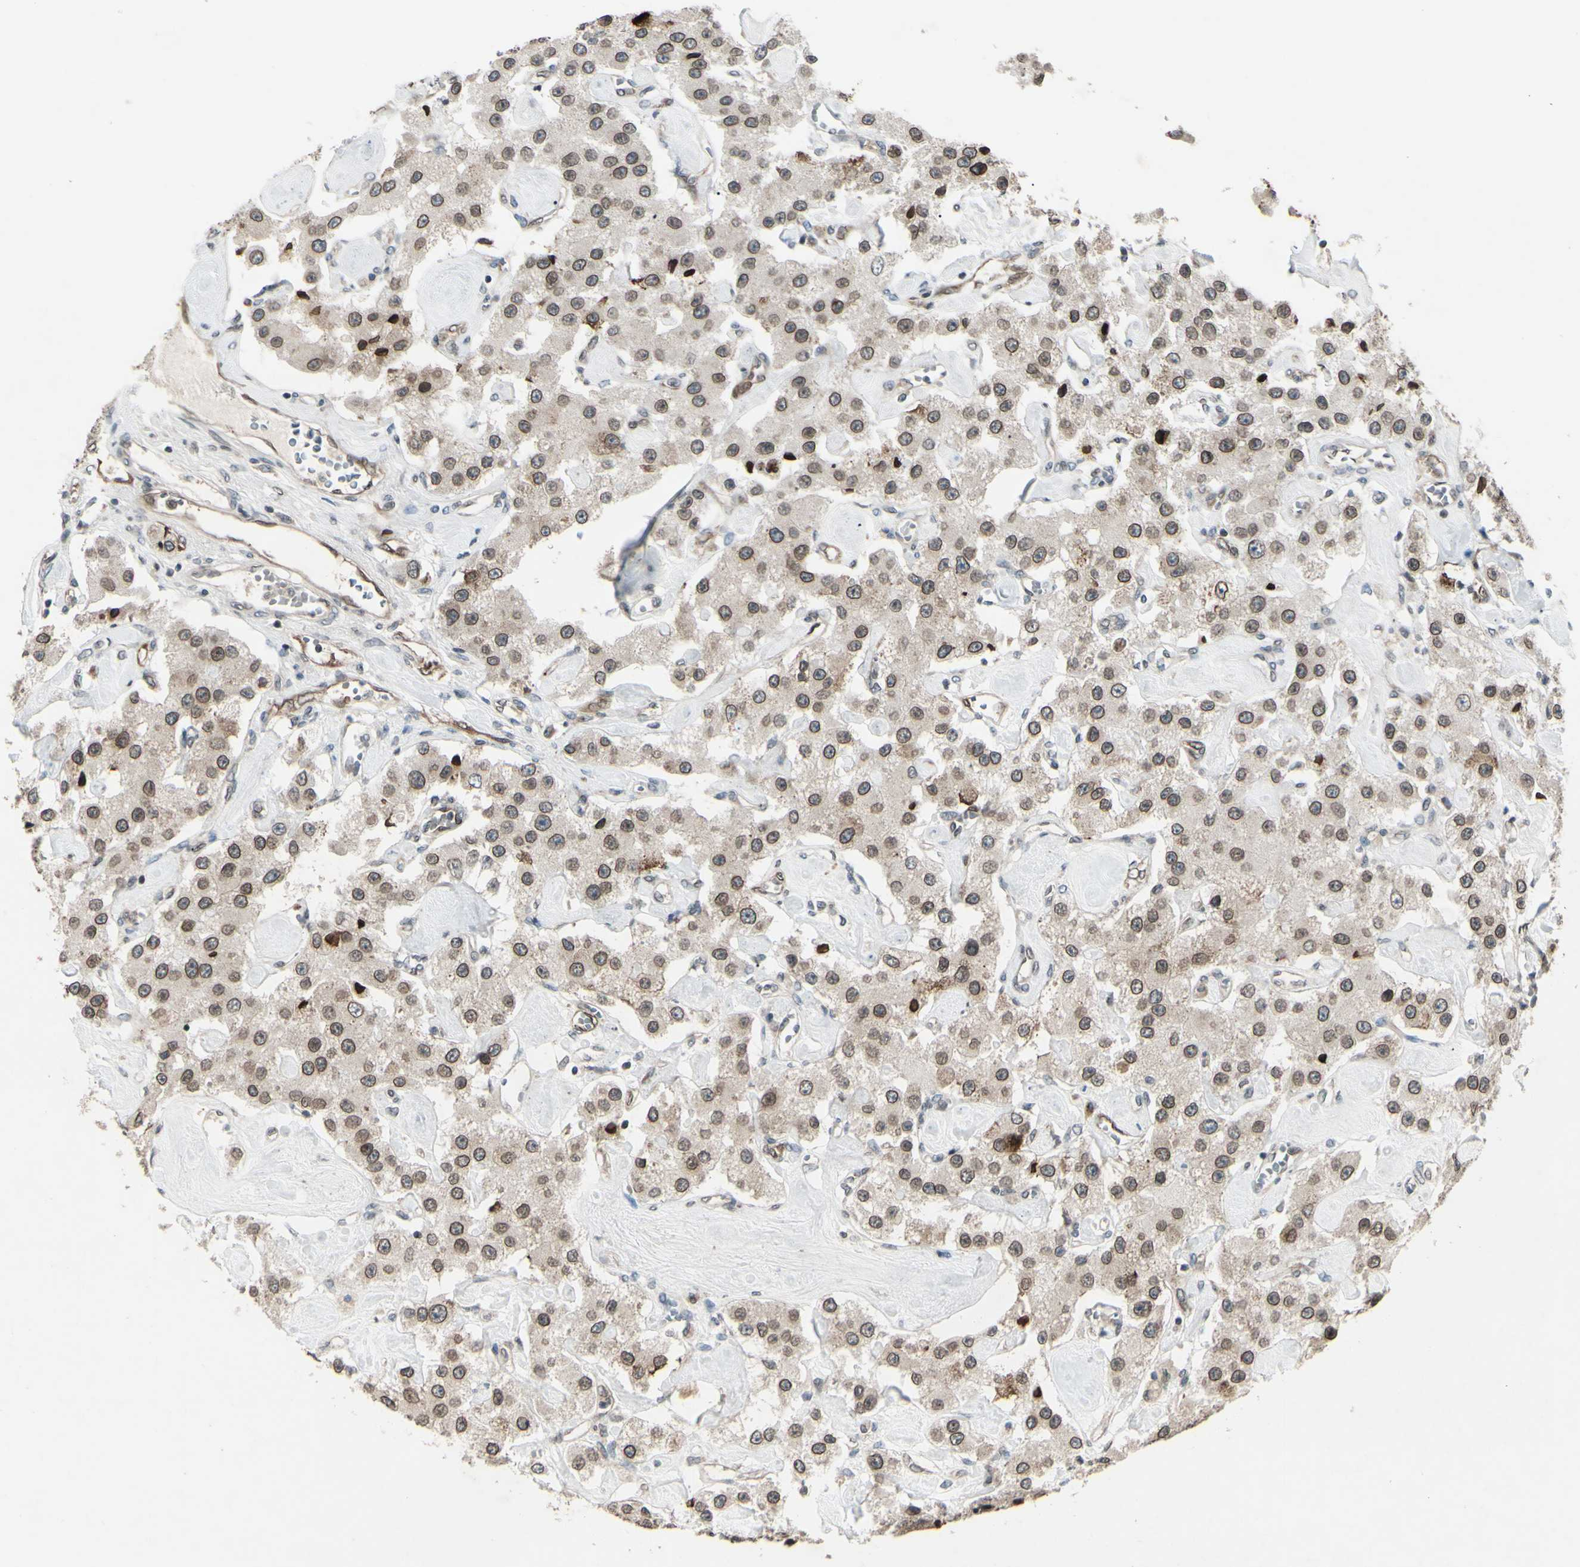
{"staining": {"intensity": "moderate", "quantity": ">75%", "location": "cytoplasmic/membranous,nuclear"}, "tissue": "carcinoid", "cell_type": "Tumor cells", "image_type": "cancer", "snomed": [{"axis": "morphology", "description": "Carcinoid, malignant, NOS"}, {"axis": "topography", "description": "Pancreas"}], "caption": "Carcinoid (malignant) stained with a brown dye exhibits moderate cytoplasmic/membranous and nuclear positive positivity in approximately >75% of tumor cells.", "gene": "MLF2", "patient": {"sex": "male", "age": 41}}